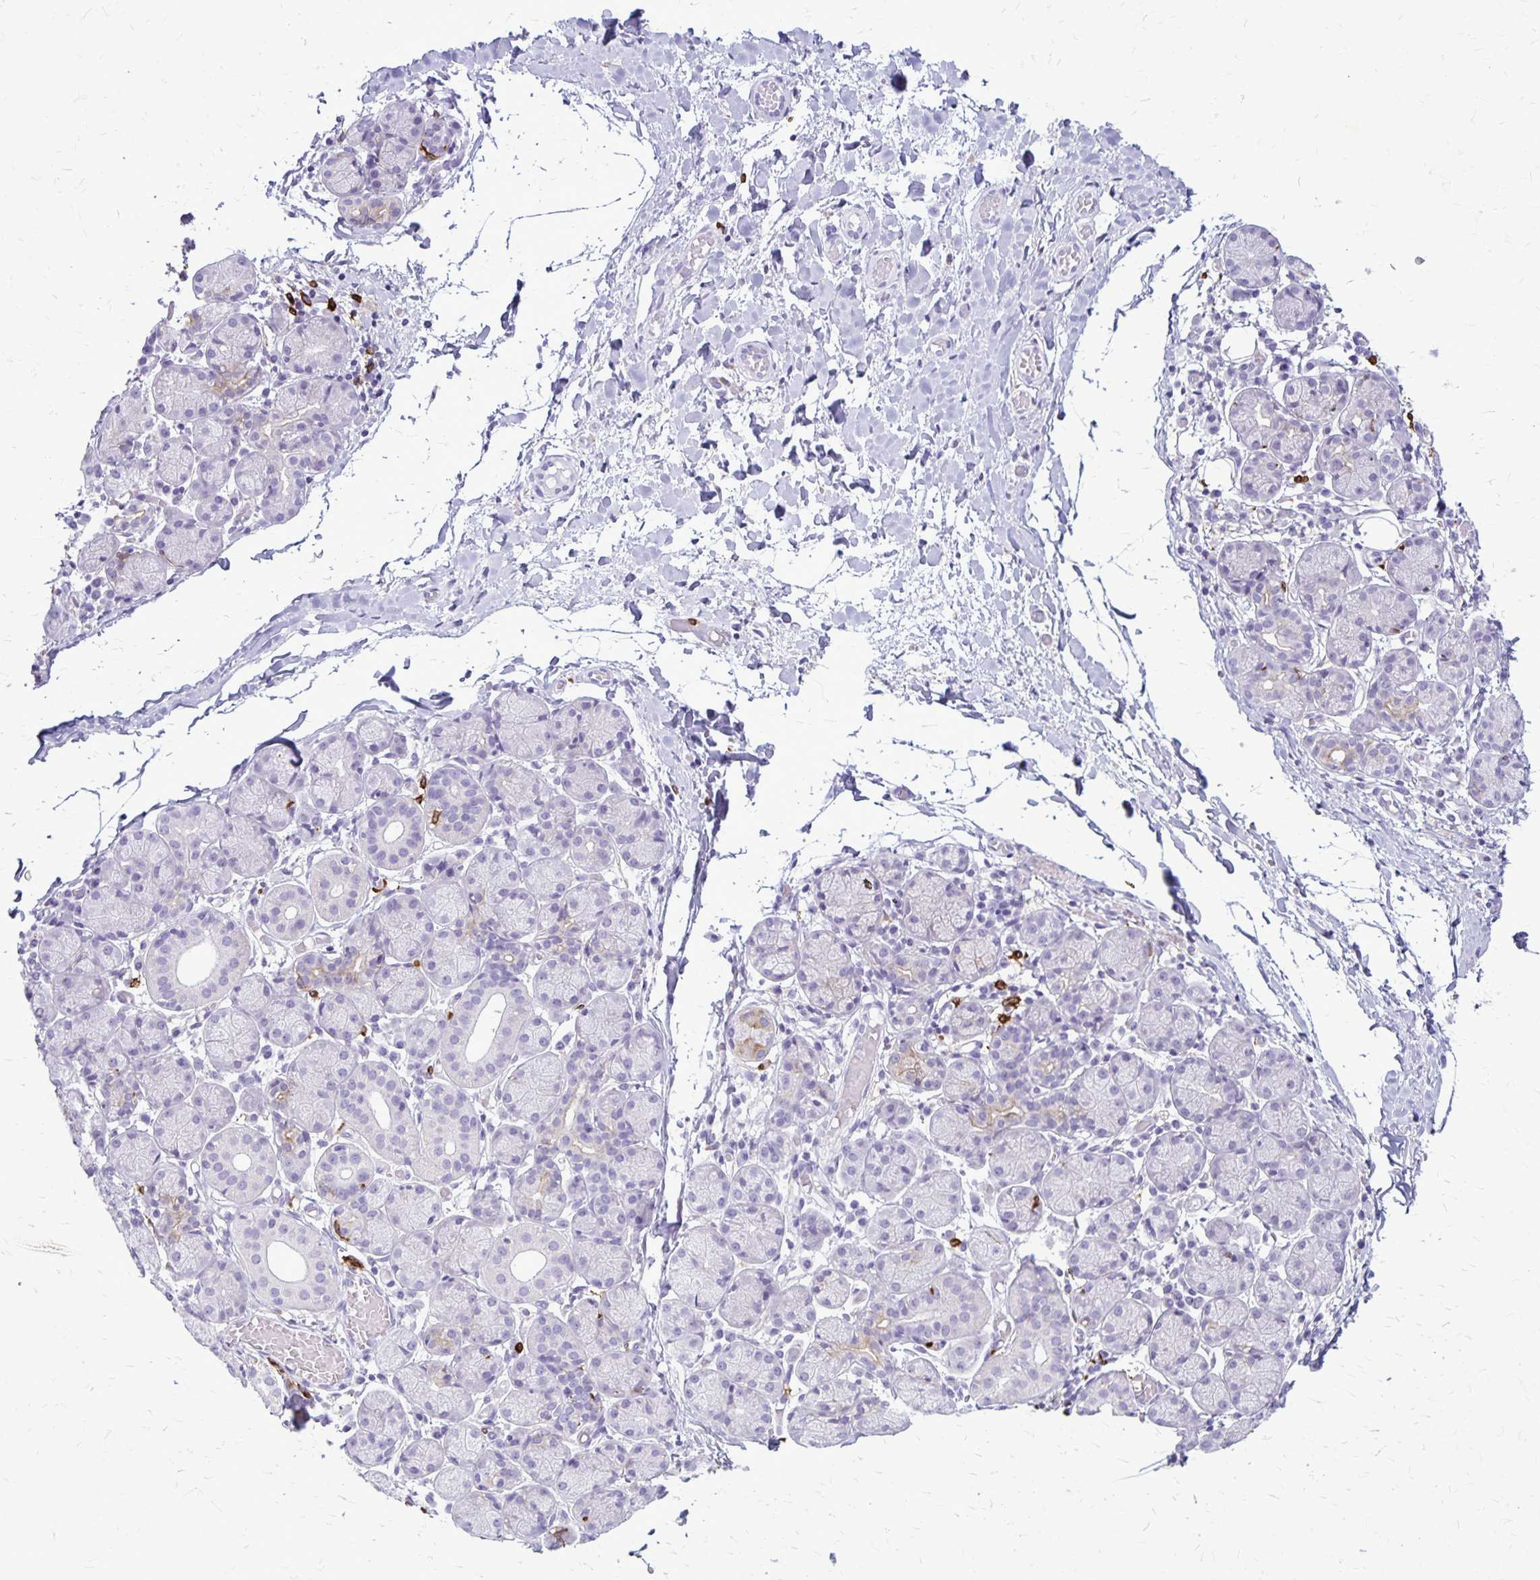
{"staining": {"intensity": "negative", "quantity": "none", "location": "none"}, "tissue": "salivary gland", "cell_type": "Glandular cells", "image_type": "normal", "snomed": [{"axis": "morphology", "description": "Normal tissue, NOS"}, {"axis": "topography", "description": "Salivary gland"}], "caption": "Immunohistochemistry micrograph of unremarkable salivary gland: salivary gland stained with DAB (3,3'-diaminobenzidine) reveals no significant protein staining in glandular cells. (Immunohistochemistry, brightfield microscopy, high magnification).", "gene": "RTN1", "patient": {"sex": "female", "age": 24}}